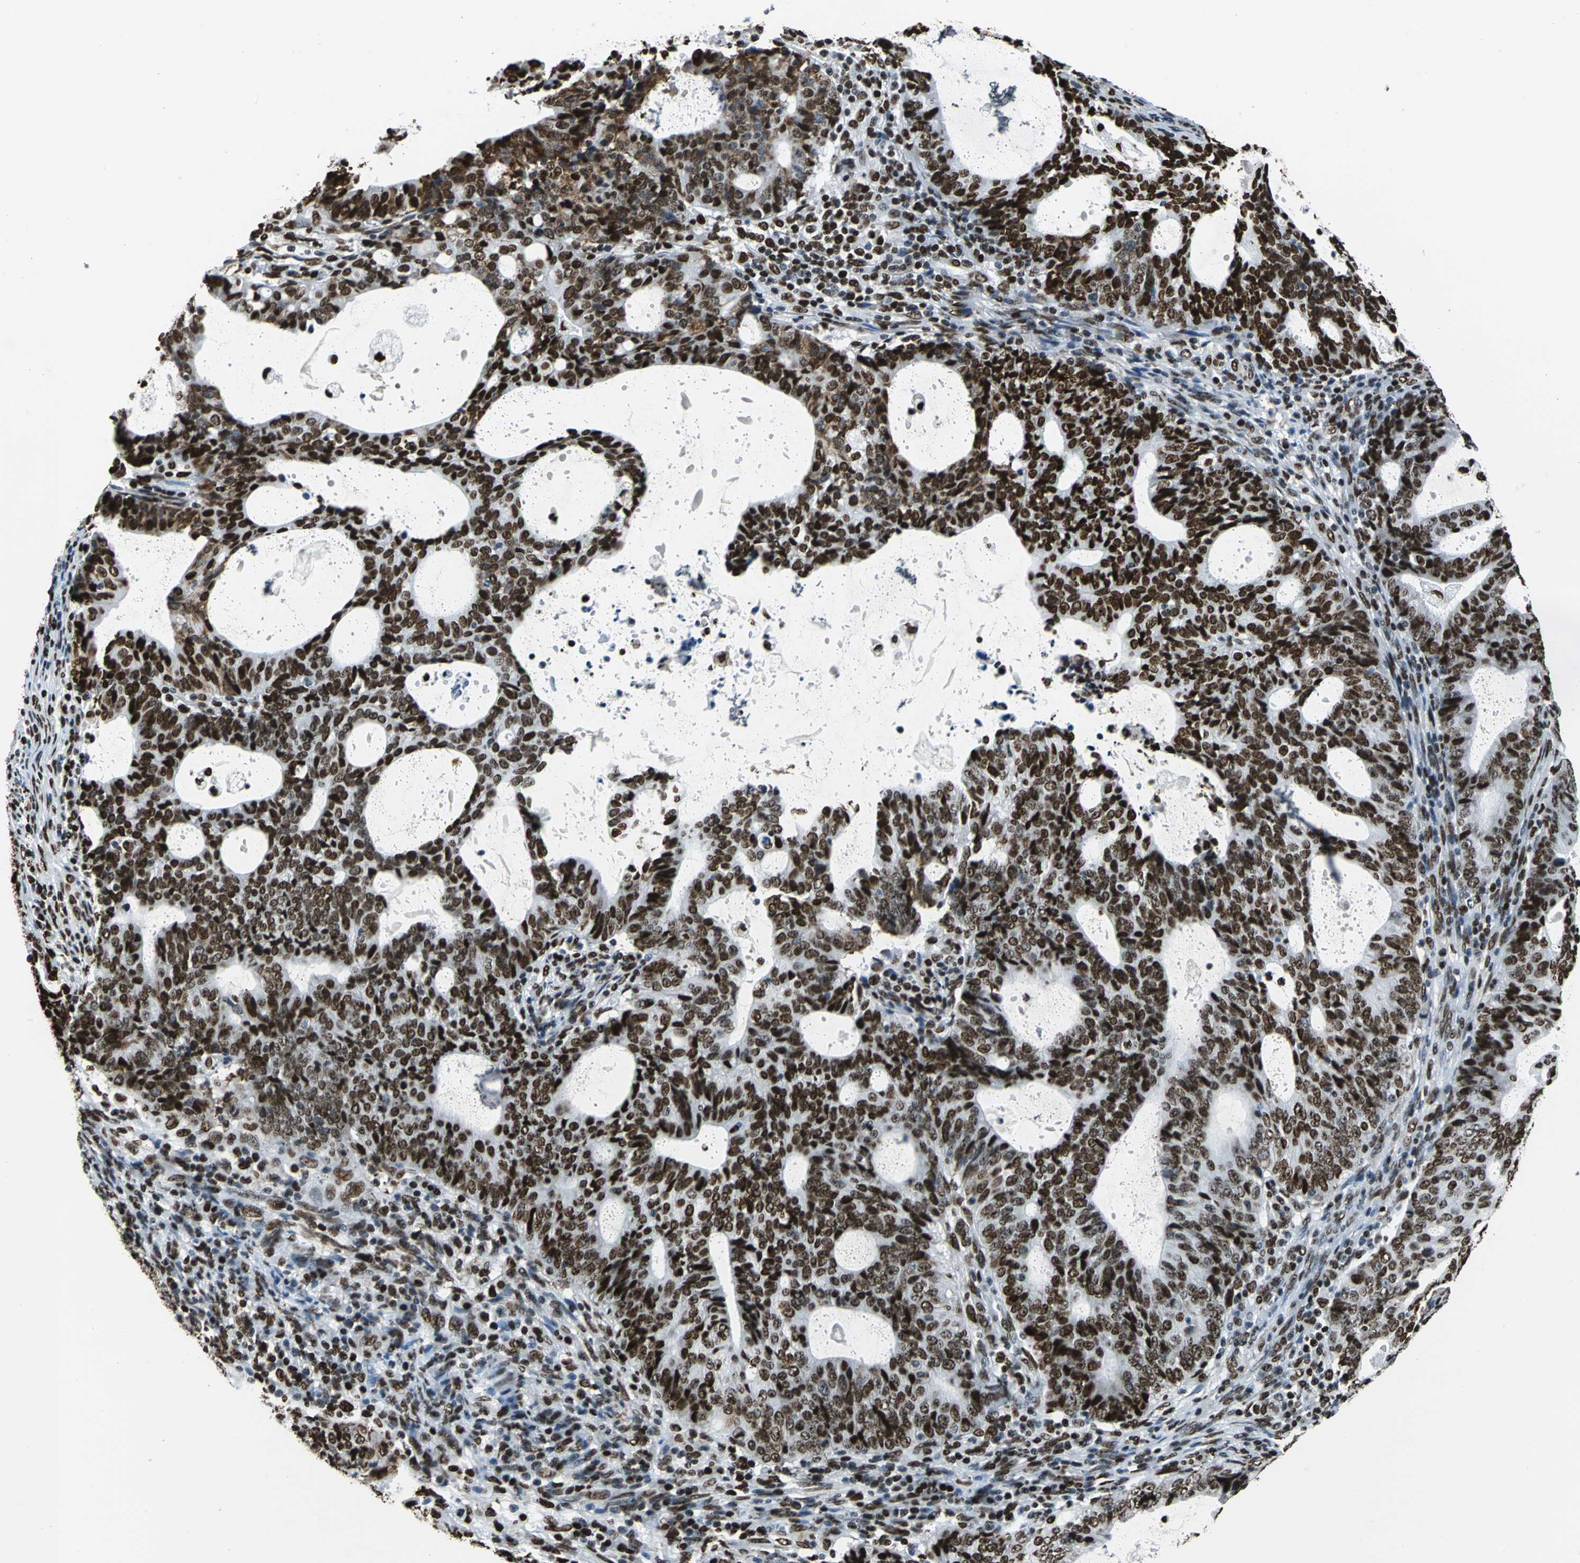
{"staining": {"intensity": "strong", "quantity": ">75%", "location": "nuclear"}, "tissue": "endometrial cancer", "cell_type": "Tumor cells", "image_type": "cancer", "snomed": [{"axis": "morphology", "description": "Adenocarcinoma, NOS"}, {"axis": "topography", "description": "Uterus"}], "caption": "Protein expression analysis of endometrial cancer (adenocarcinoma) shows strong nuclear staining in approximately >75% of tumor cells. (DAB IHC with brightfield microscopy, high magnification).", "gene": "APEX1", "patient": {"sex": "female", "age": 83}}